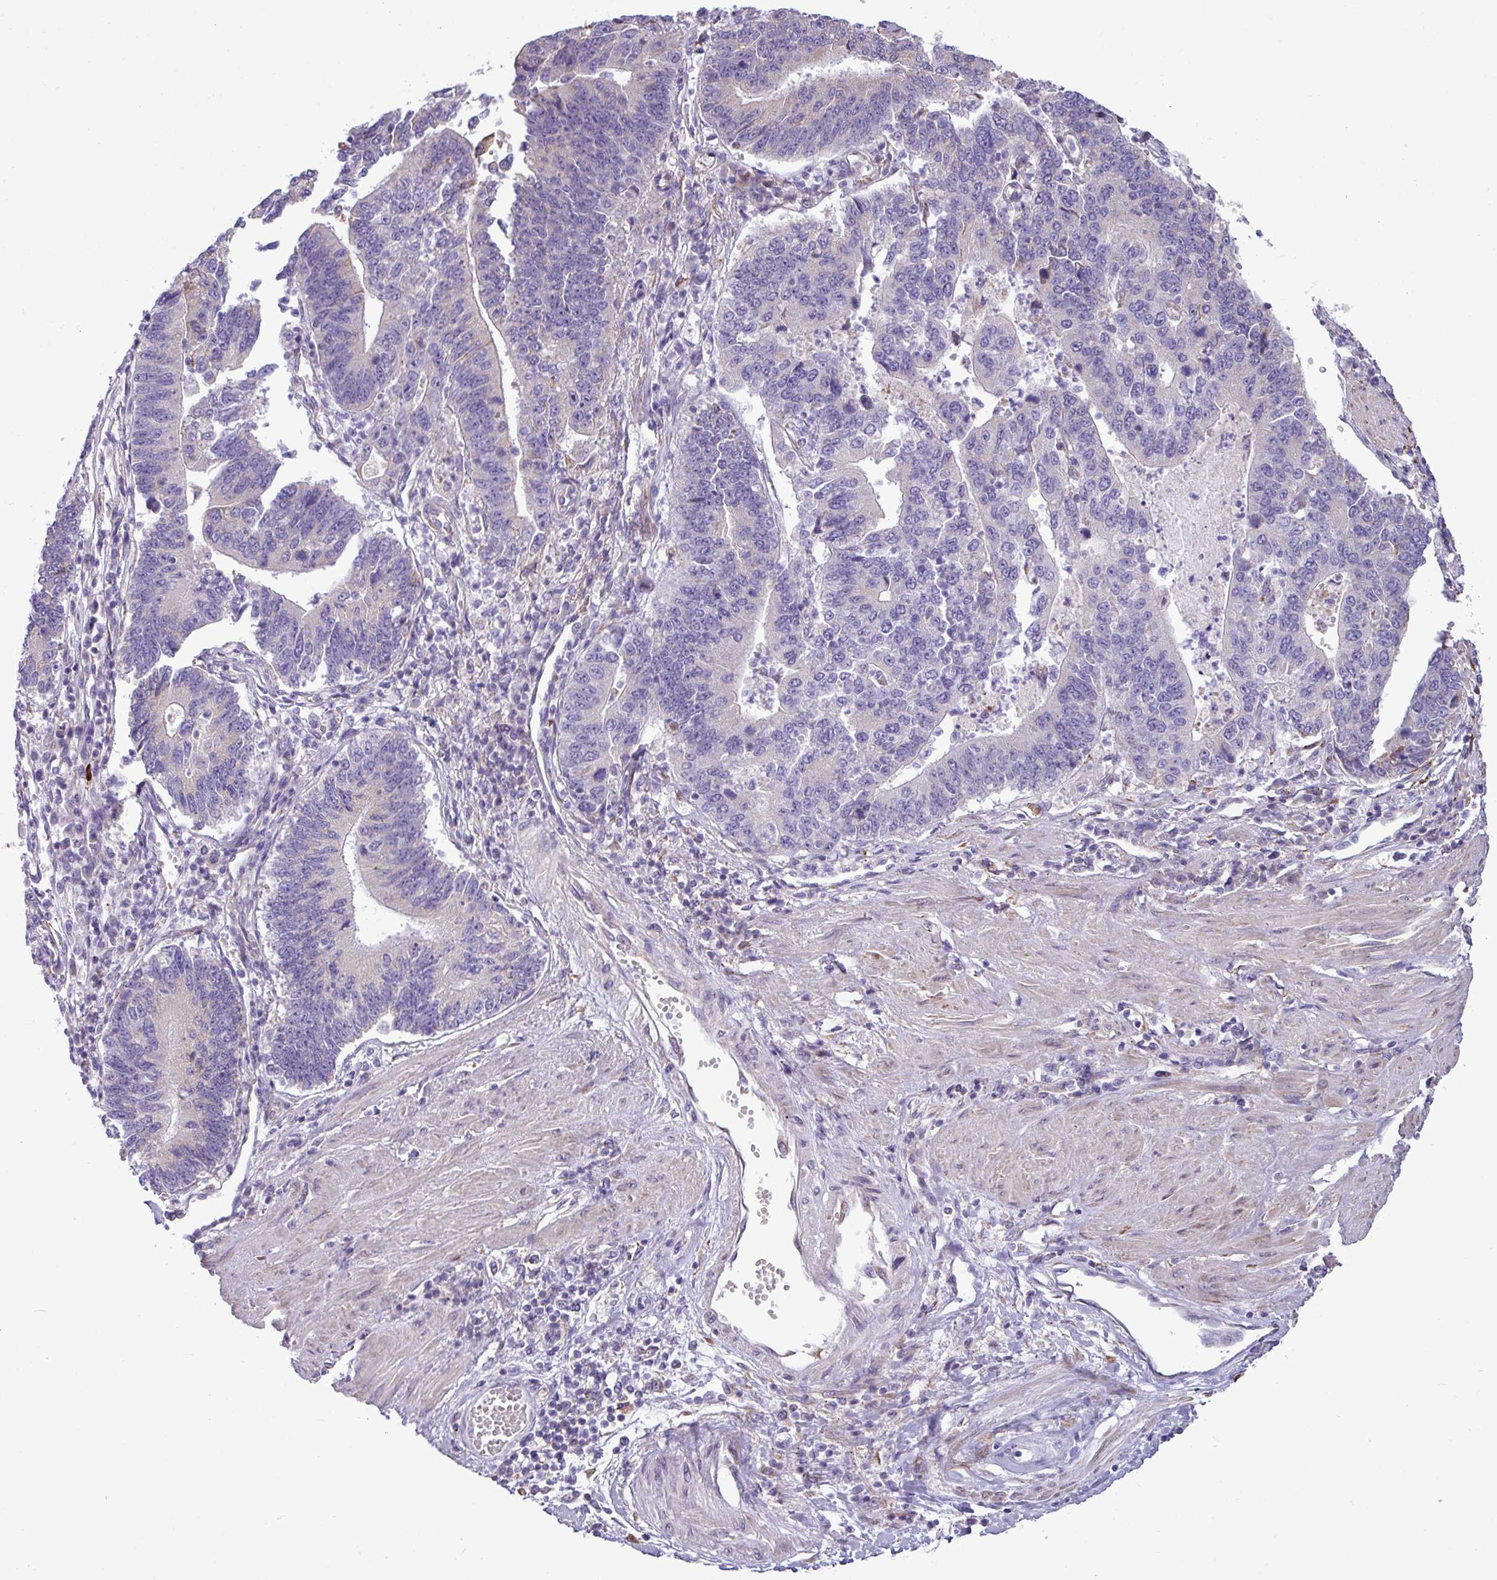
{"staining": {"intensity": "negative", "quantity": "none", "location": "none"}, "tissue": "stomach cancer", "cell_type": "Tumor cells", "image_type": "cancer", "snomed": [{"axis": "morphology", "description": "Adenocarcinoma, NOS"}, {"axis": "topography", "description": "Stomach"}], "caption": "Immunohistochemistry histopathology image of human stomach adenocarcinoma stained for a protein (brown), which shows no staining in tumor cells.", "gene": "IRGC", "patient": {"sex": "male", "age": 59}}